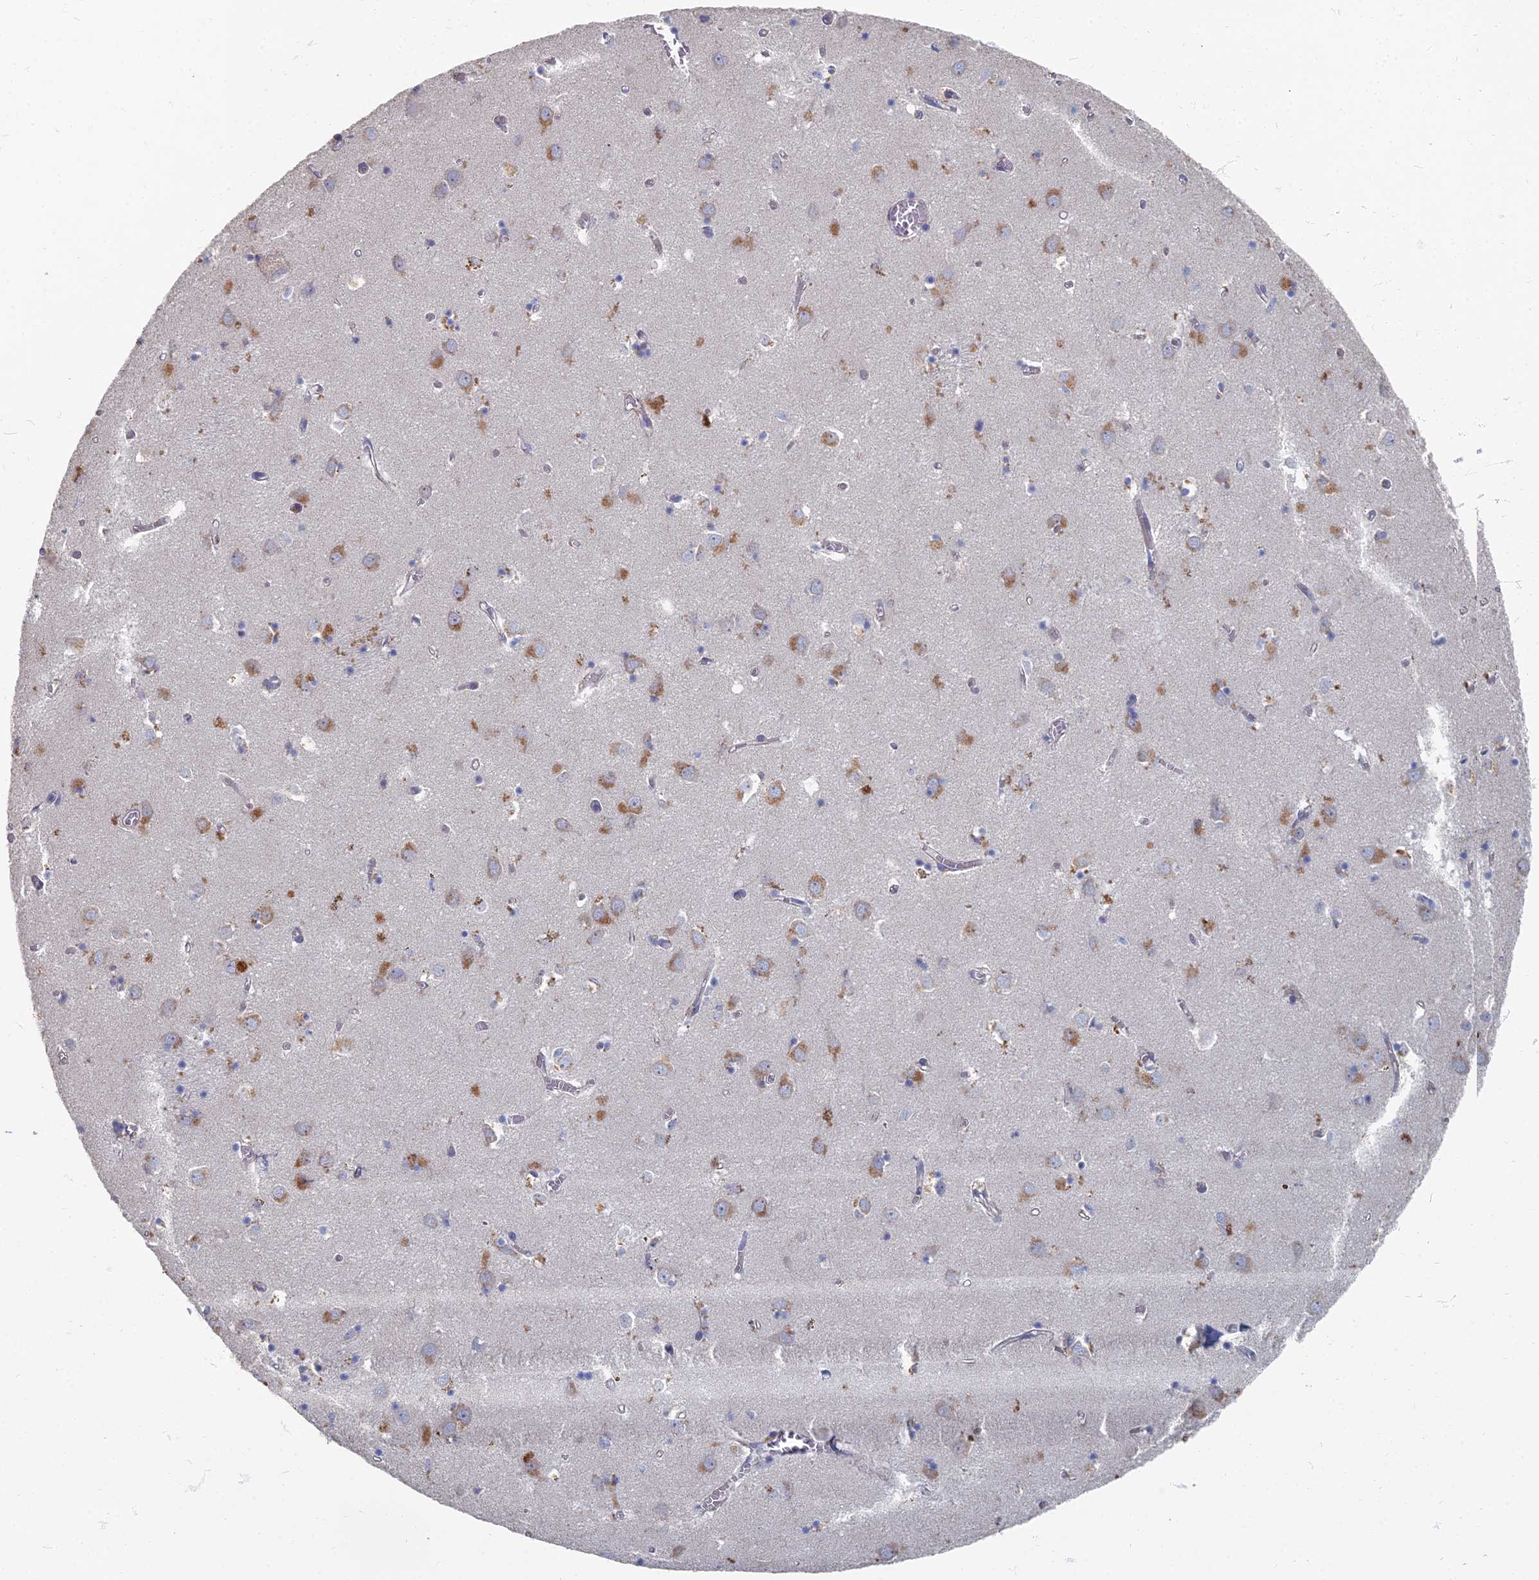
{"staining": {"intensity": "weak", "quantity": "<25%", "location": "cytoplasmic/membranous"}, "tissue": "caudate", "cell_type": "Glial cells", "image_type": "normal", "snomed": [{"axis": "morphology", "description": "Normal tissue, NOS"}, {"axis": "topography", "description": "Lateral ventricle wall"}], "caption": "Caudate stained for a protein using immunohistochemistry (IHC) demonstrates no positivity glial cells.", "gene": "TMEM128", "patient": {"sex": "male", "age": 70}}